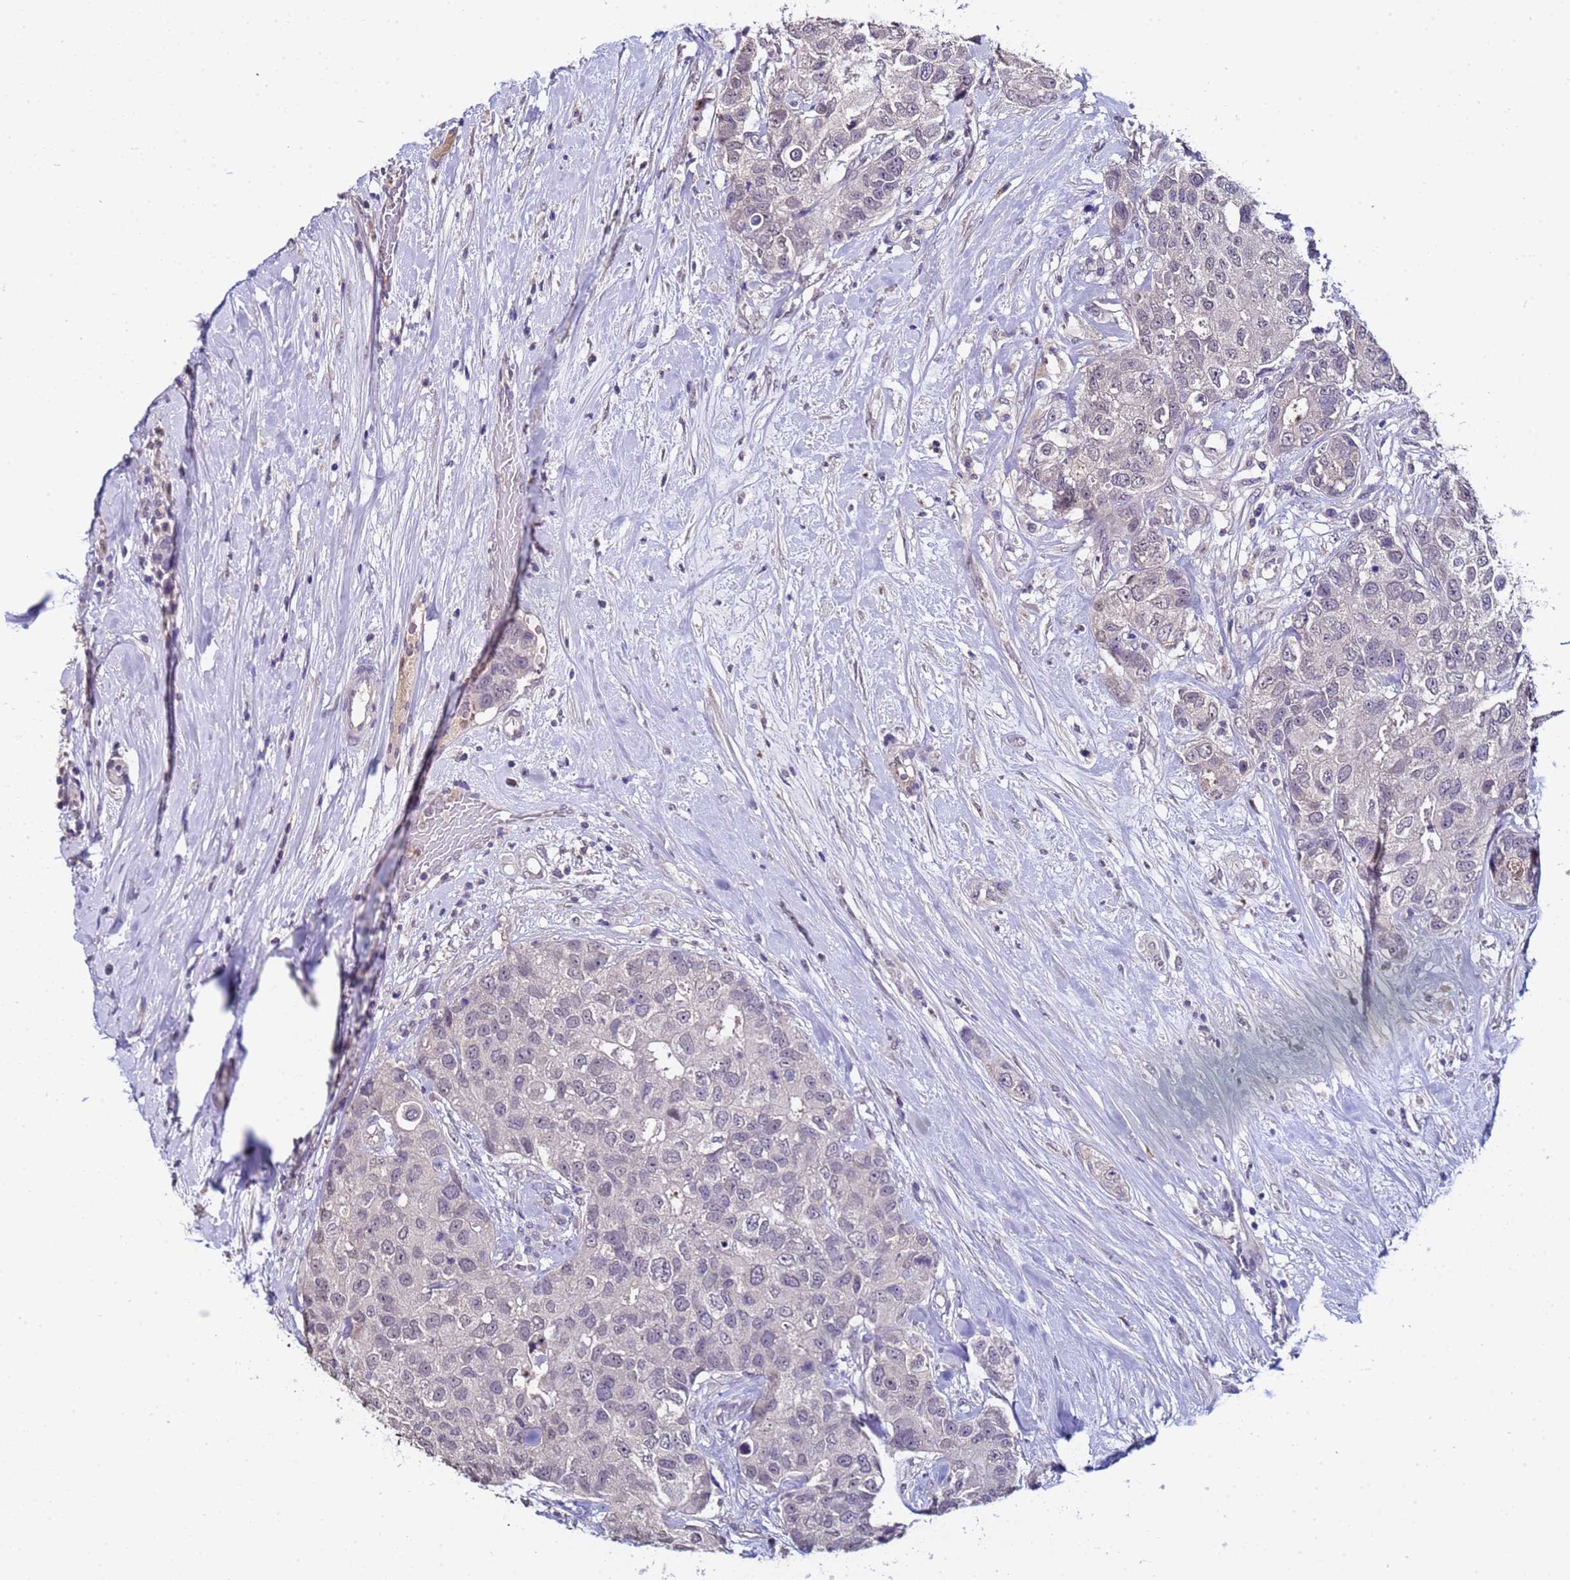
{"staining": {"intensity": "negative", "quantity": "none", "location": "none"}, "tissue": "breast cancer", "cell_type": "Tumor cells", "image_type": "cancer", "snomed": [{"axis": "morphology", "description": "Duct carcinoma"}, {"axis": "topography", "description": "Breast"}], "caption": "The histopathology image shows no staining of tumor cells in invasive ductal carcinoma (breast).", "gene": "ZNF248", "patient": {"sex": "female", "age": 62}}